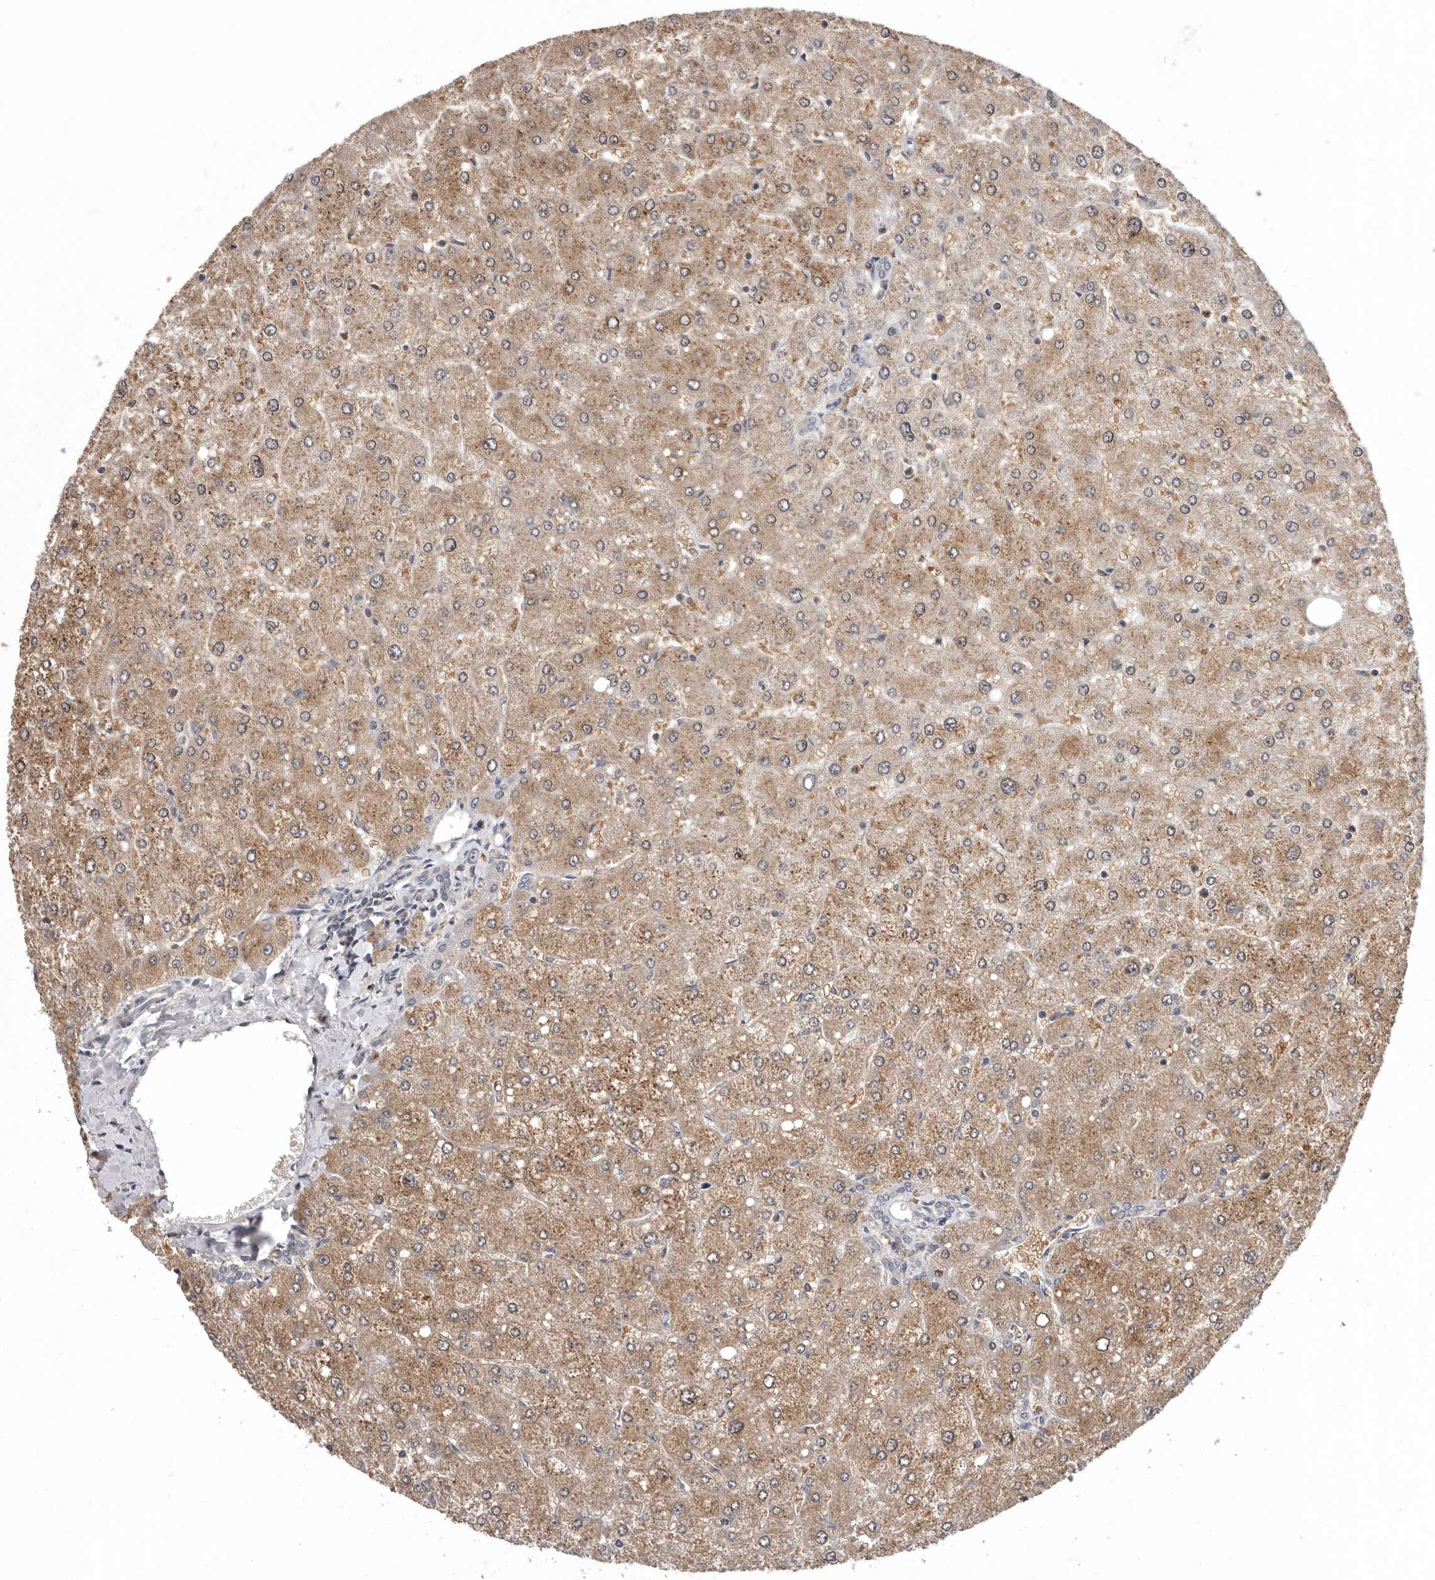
{"staining": {"intensity": "negative", "quantity": "none", "location": "none"}, "tissue": "liver", "cell_type": "Cholangiocytes", "image_type": "normal", "snomed": [{"axis": "morphology", "description": "Normal tissue, NOS"}, {"axis": "topography", "description": "Liver"}], "caption": "Immunohistochemical staining of normal human liver displays no significant positivity in cholangiocytes. (Stains: DAB immunohistochemistry (IHC) with hematoxylin counter stain, Microscopy: brightfield microscopy at high magnification).", "gene": "RALGPS2", "patient": {"sex": "male", "age": 55}}